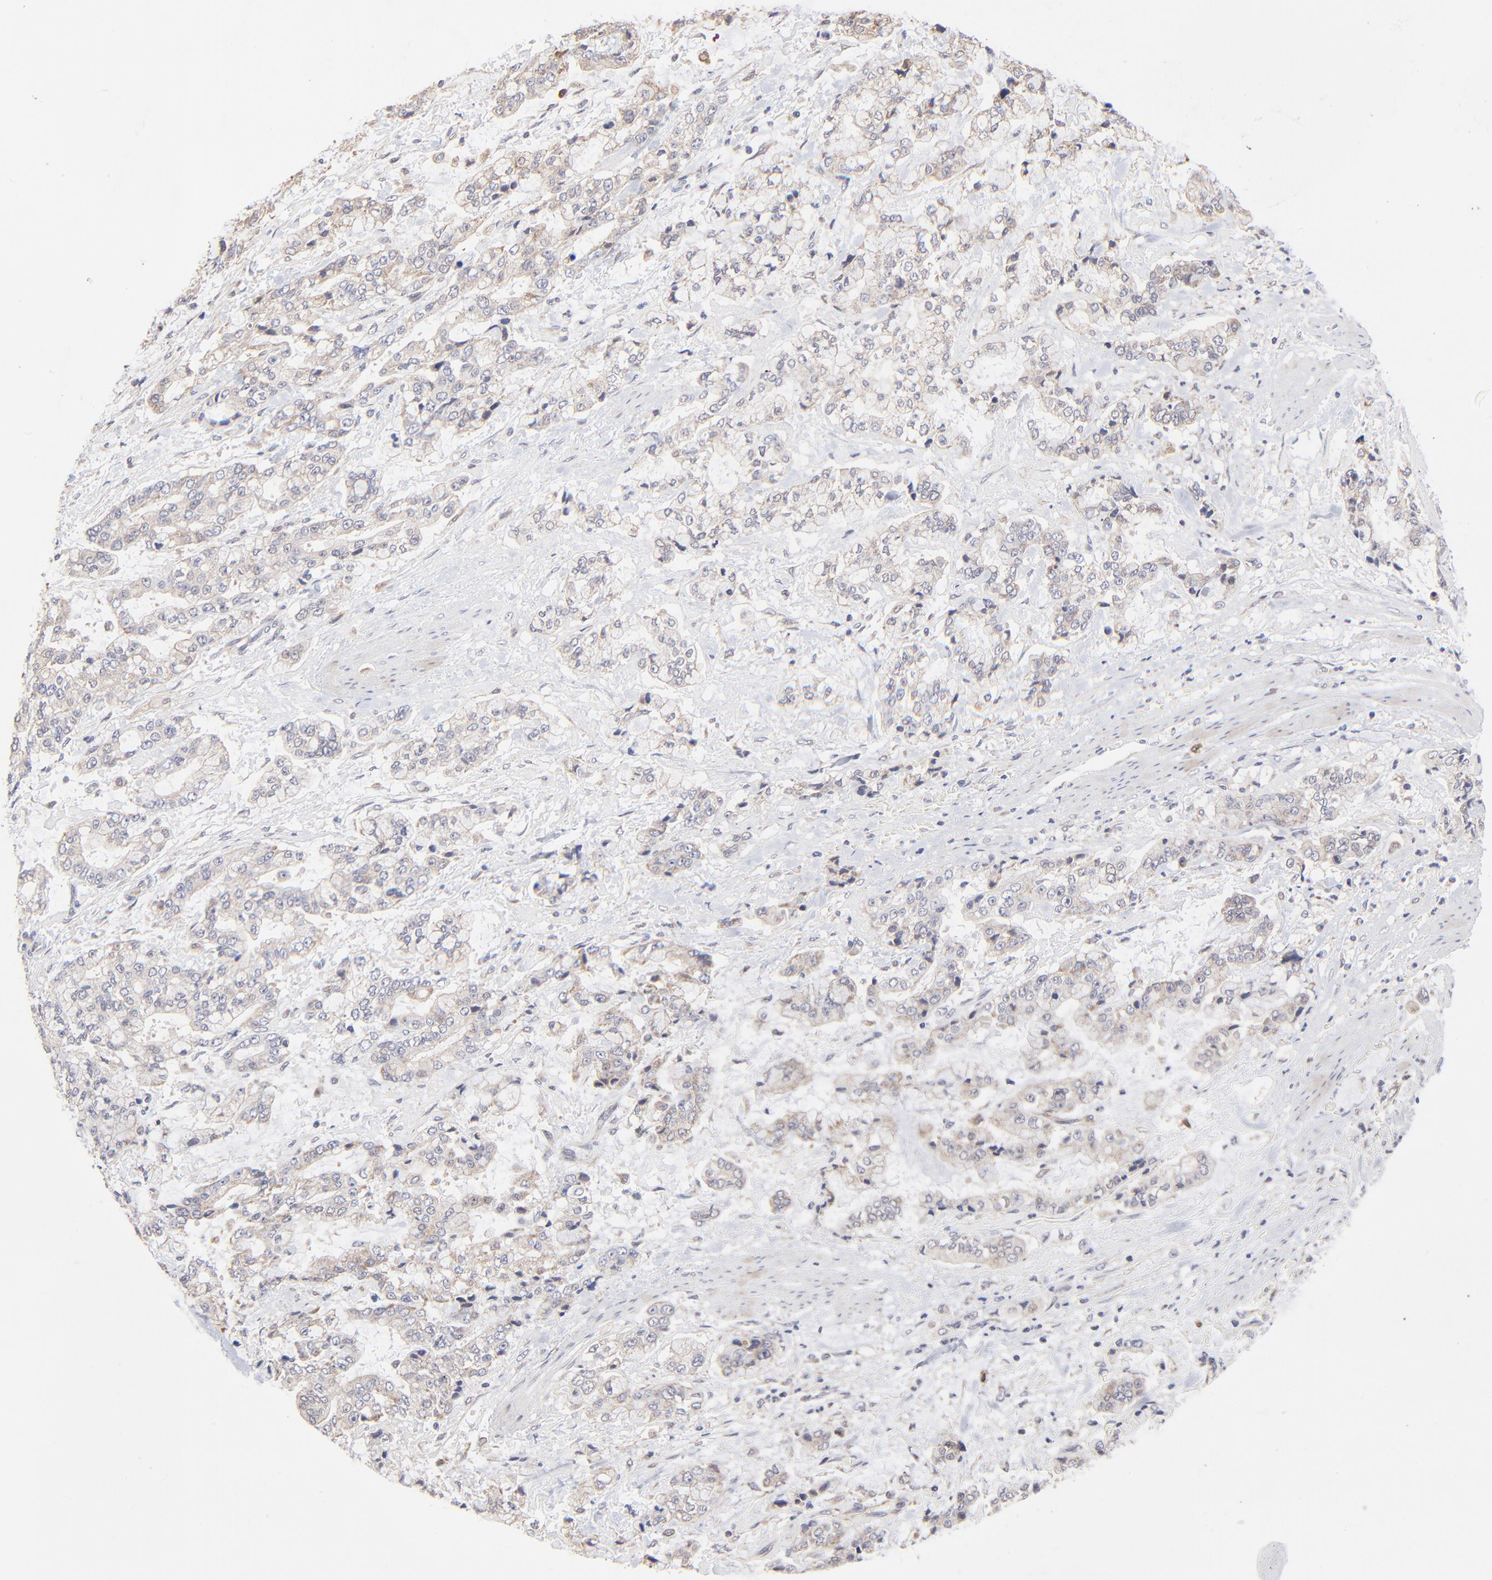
{"staining": {"intensity": "weak", "quantity": "25%-75%", "location": "cytoplasmic/membranous"}, "tissue": "stomach cancer", "cell_type": "Tumor cells", "image_type": "cancer", "snomed": [{"axis": "morphology", "description": "Normal tissue, NOS"}, {"axis": "morphology", "description": "Adenocarcinoma, NOS"}, {"axis": "topography", "description": "Stomach, upper"}, {"axis": "topography", "description": "Stomach"}], "caption": "Adenocarcinoma (stomach) stained with DAB (3,3'-diaminobenzidine) immunohistochemistry exhibits low levels of weak cytoplasmic/membranous expression in about 25%-75% of tumor cells.", "gene": "FBXL12", "patient": {"sex": "male", "age": 76}}